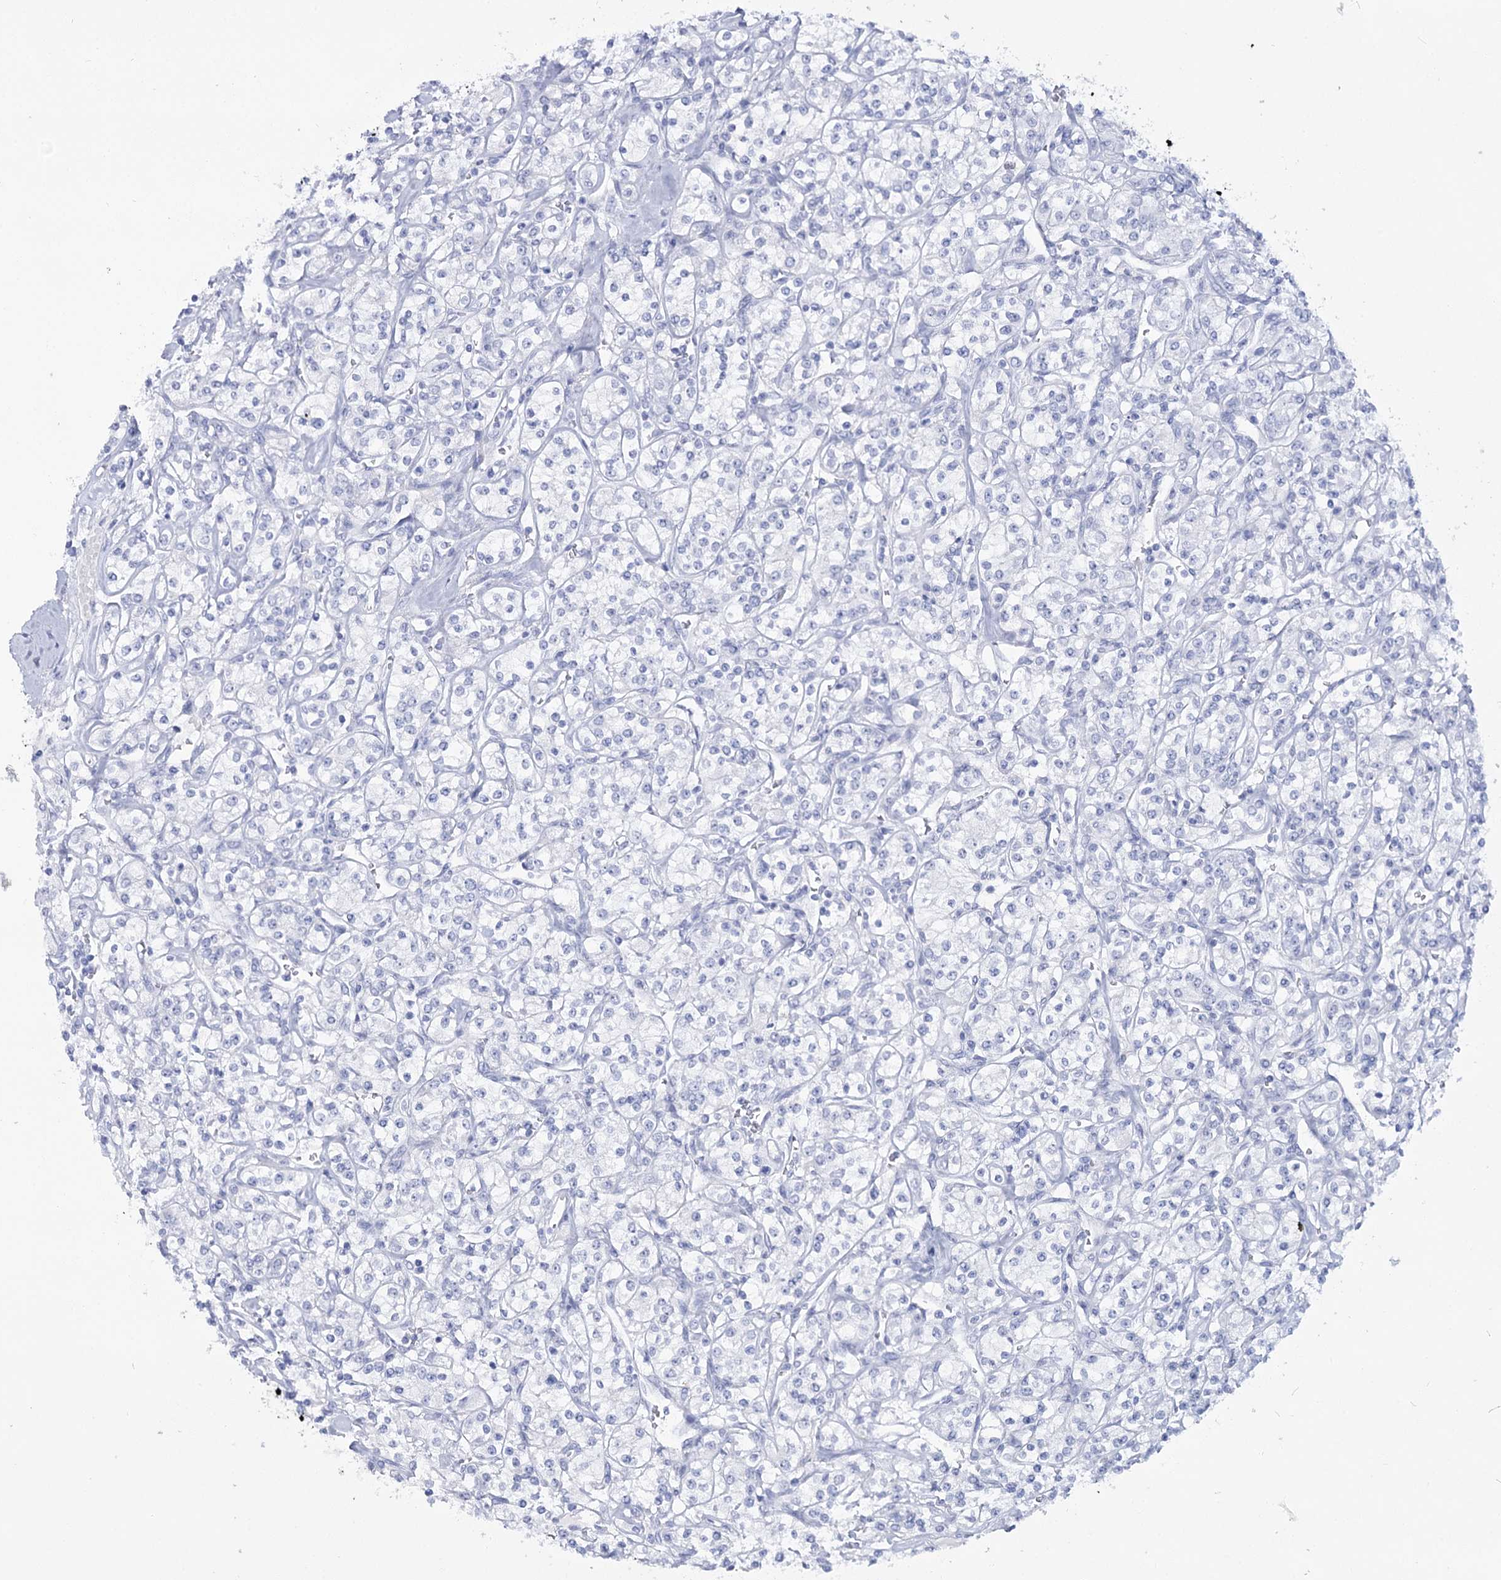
{"staining": {"intensity": "negative", "quantity": "none", "location": "none"}, "tissue": "renal cancer", "cell_type": "Tumor cells", "image_type": "cancer", "snomed": [{"axis": "morphology", "description": "Adenocarcinoma, NOS"}, {"axis": "topography", "description": "Kidney"}], "caption": "Adenocarcinoma (renal) was stained to show a protein in brown. There is no significant staining in tumor cells.", "gene": "RNF186", "patient": {"sex": "male", "age": 77}}